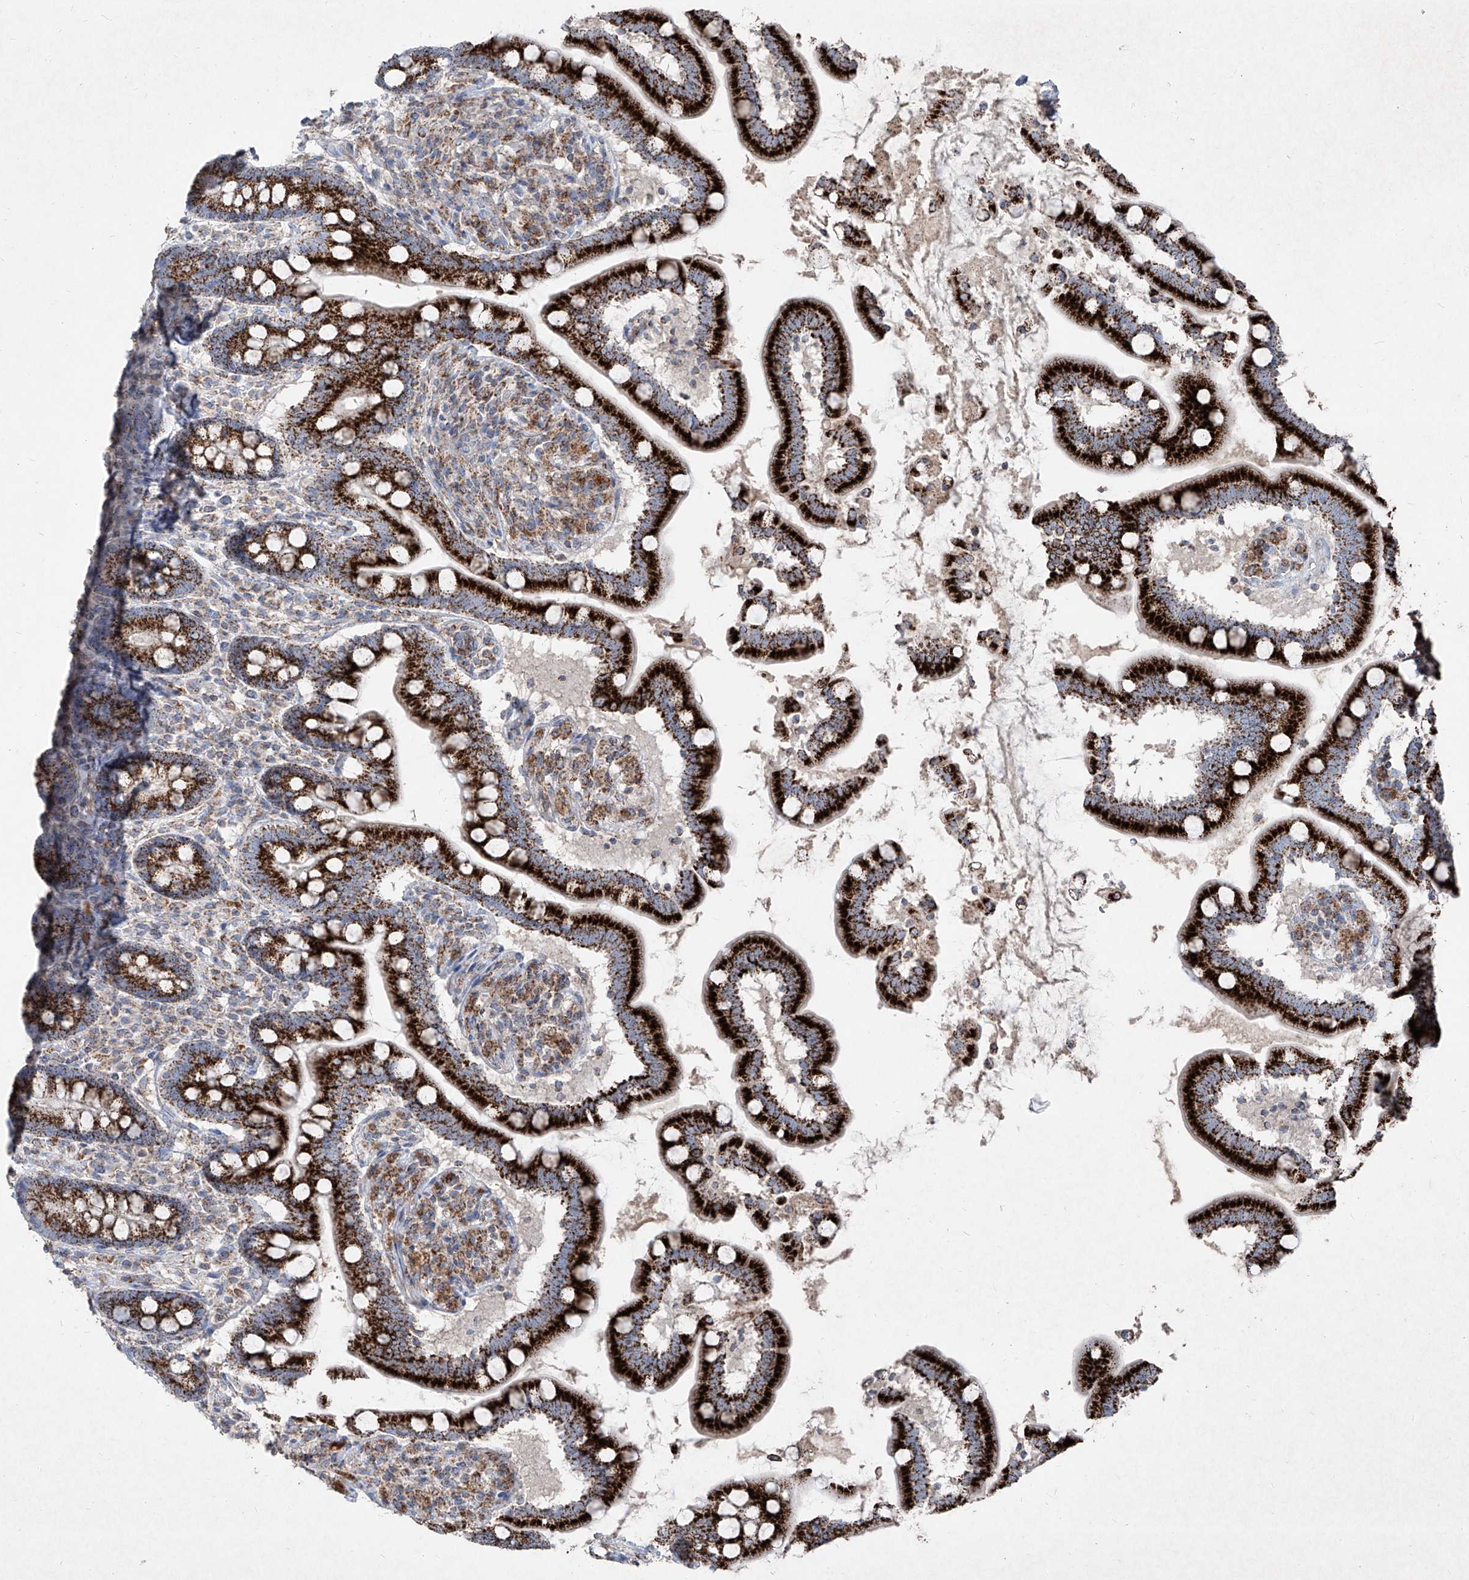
{"staining": {"intensity": "strong", "quantity": ">75%", "location": "cytoplasmic/membranous"}, "tissue": "small intestine", "cell_type": "Glandular cells", "image_type": "normal", "snomed": [{"axis": "morphology", "description": "Normal tissue, NOS"}, {"axis": "topography", "description": "Small intestine"}], "caption": "The immunohistochemical stain labels strong cytoplasmic/membranous expression in glandular cells of unremarkable small intestine. The staining was performed using DAB to visualize the protein expression in brown, while the nuclei were stained in blue with hematoxylin (Magnification: 20x).", "gene": "ABCD3", "patient": {"sex": "female", "age": 64}}